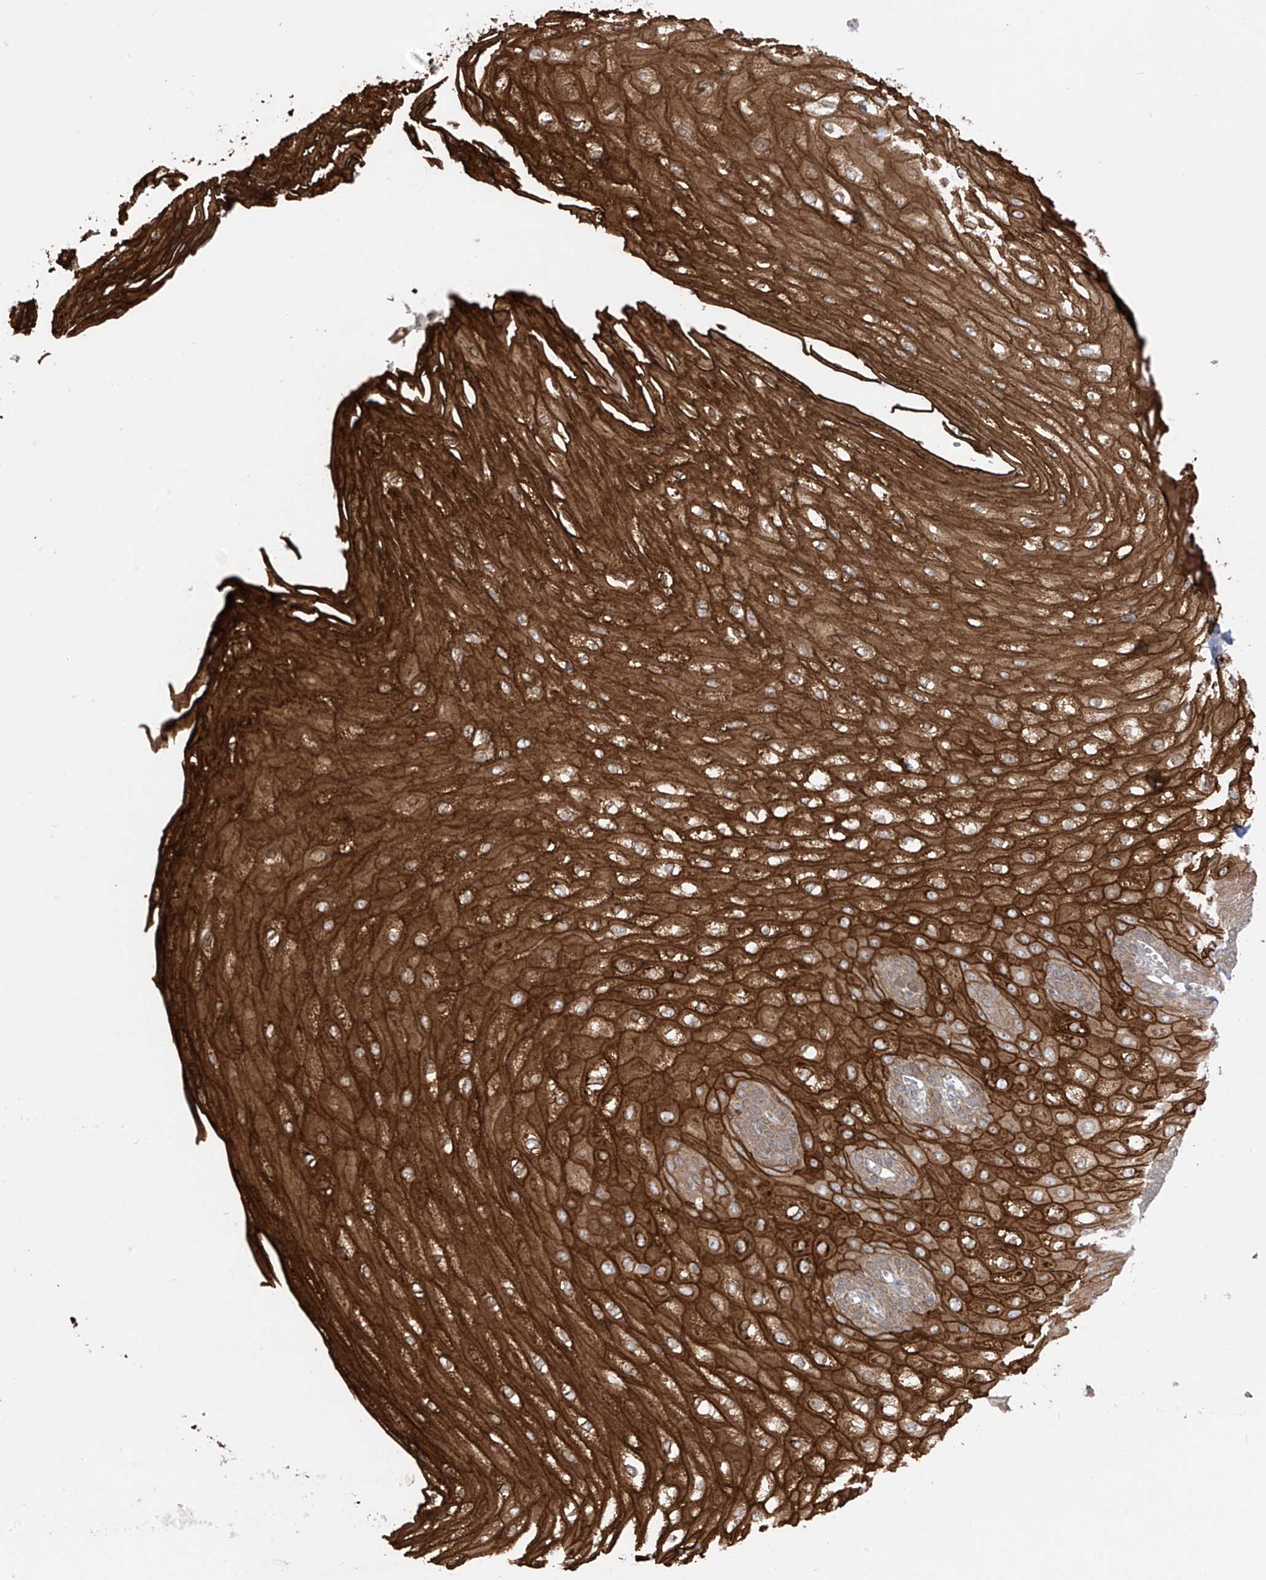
{"staining": {"intensity": "strong", "quantity": ">75%", "location": "cytoplasmic/membranous"}, "tissue": "esophagus", "cell_type": "Squamous epithelial cells", "image_type": "normal", "snomed": [{"axis": "morphology", "description": "Normal tissue, NOS"}, {"axis": "topography", "description": "Esophagus"}], "caption": "Unremarkable esophagus was stained to show a protein in brown. There is high levels of strong cytoplasmic/membranous staining in about >75% of squamous epithelial cells. Nuclei are stained in blue.", "gene": "PDE11A", "patient": {"sex": "male", "age": 60}}